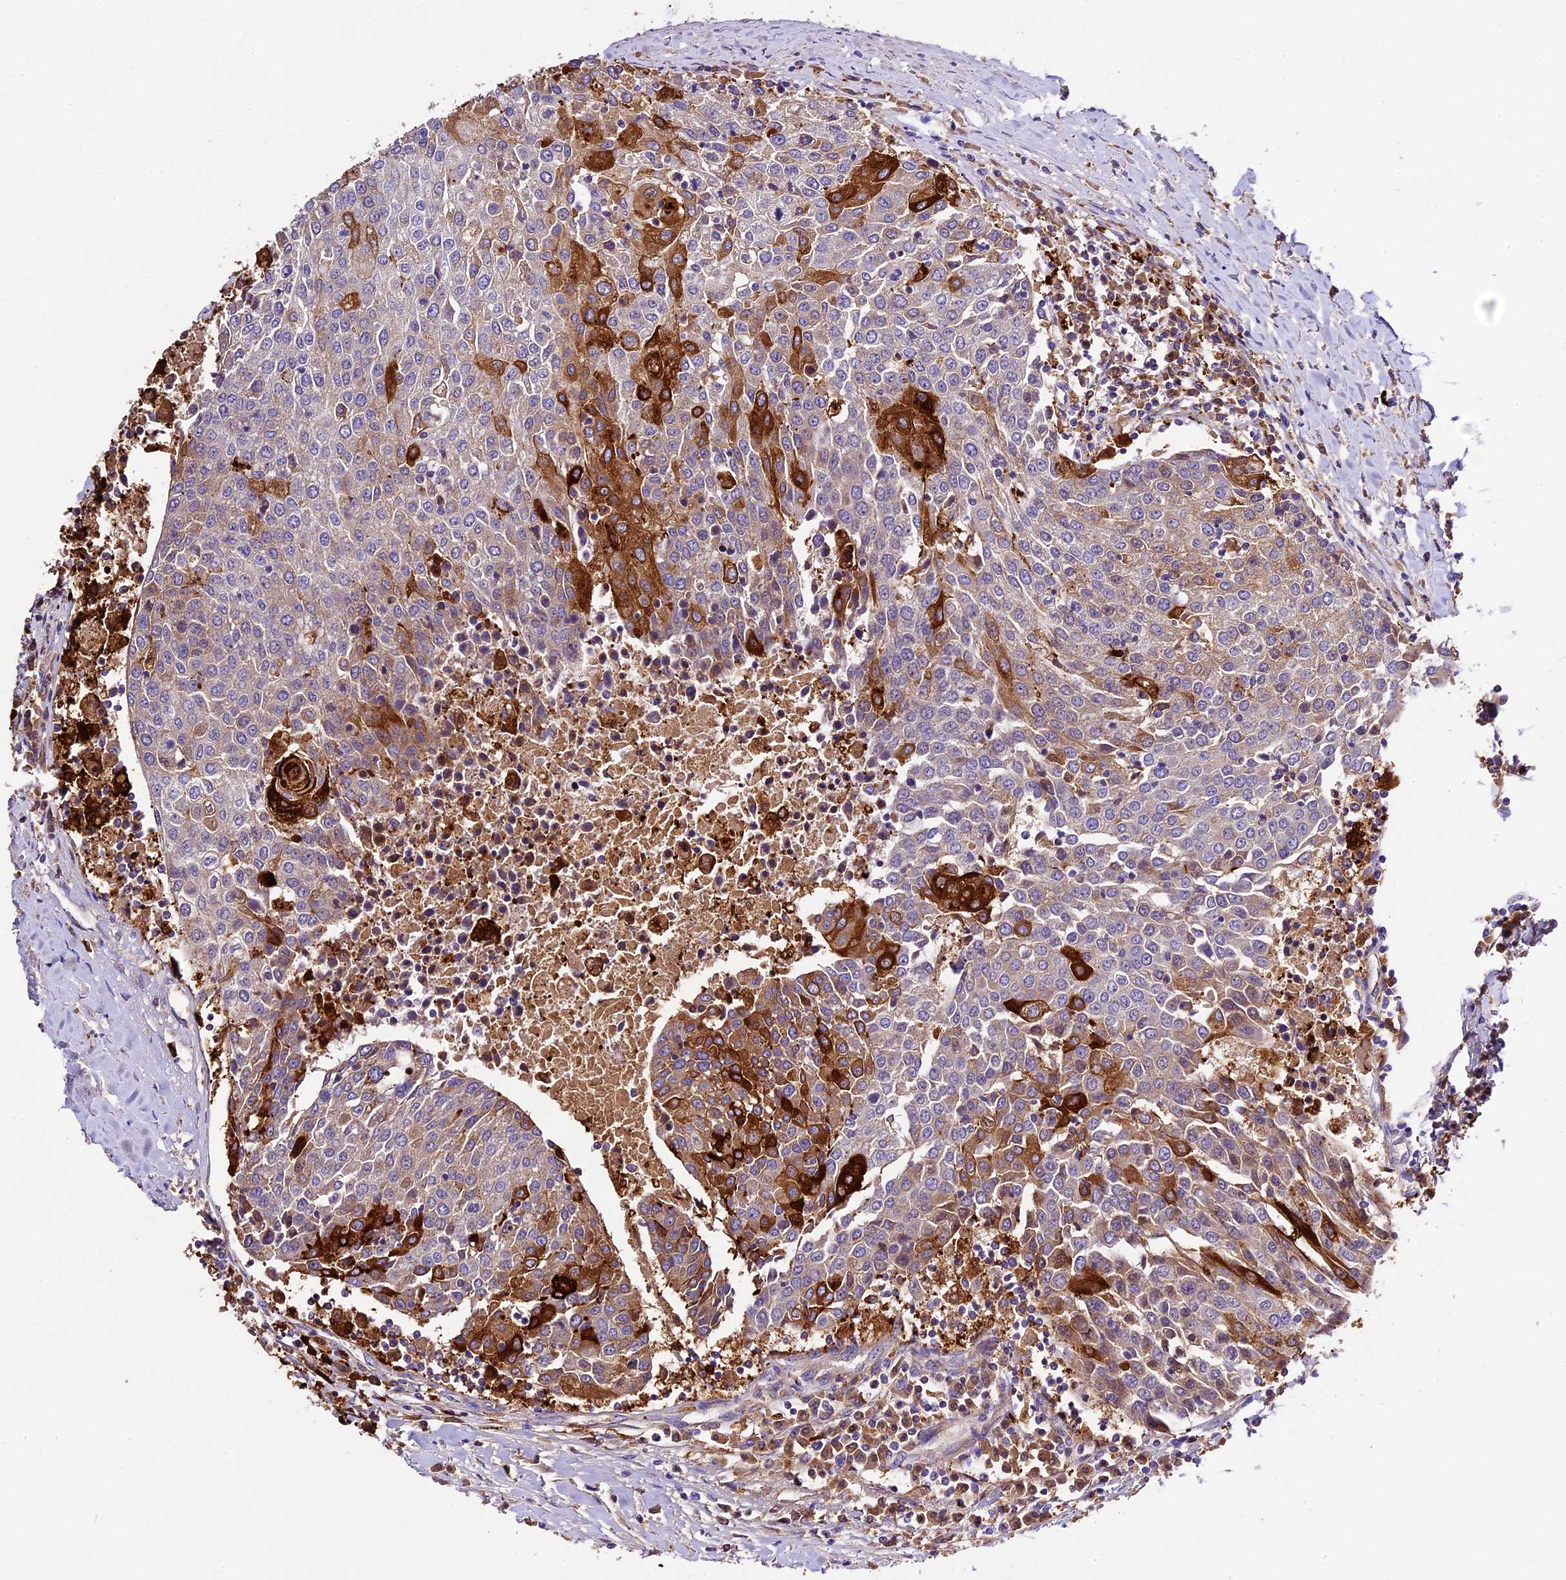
{"staining": {"intensity": "moderate", "quantity": "<25%", "location": "cytoplasmic/membranous"}, "tissue": "urothelial cancer", "cell_type": "Tumor cells", "image_type": "cancer", "snomed": [{"axis": "morphology", "description": "Urothelial carcinoma, High grade"}, {"axis": "topography", "description": "Urinary bladder"}], "caption": "IHC histopathology image of urothelial carcinoma (high-grade) stained for a protein (brown), which reveals low levels of moderate cytoplasmic/membranous positivity in about <25% of tumor cells.", "gene": "CILP2", "patient": {"sex": "female", "age": 85}}